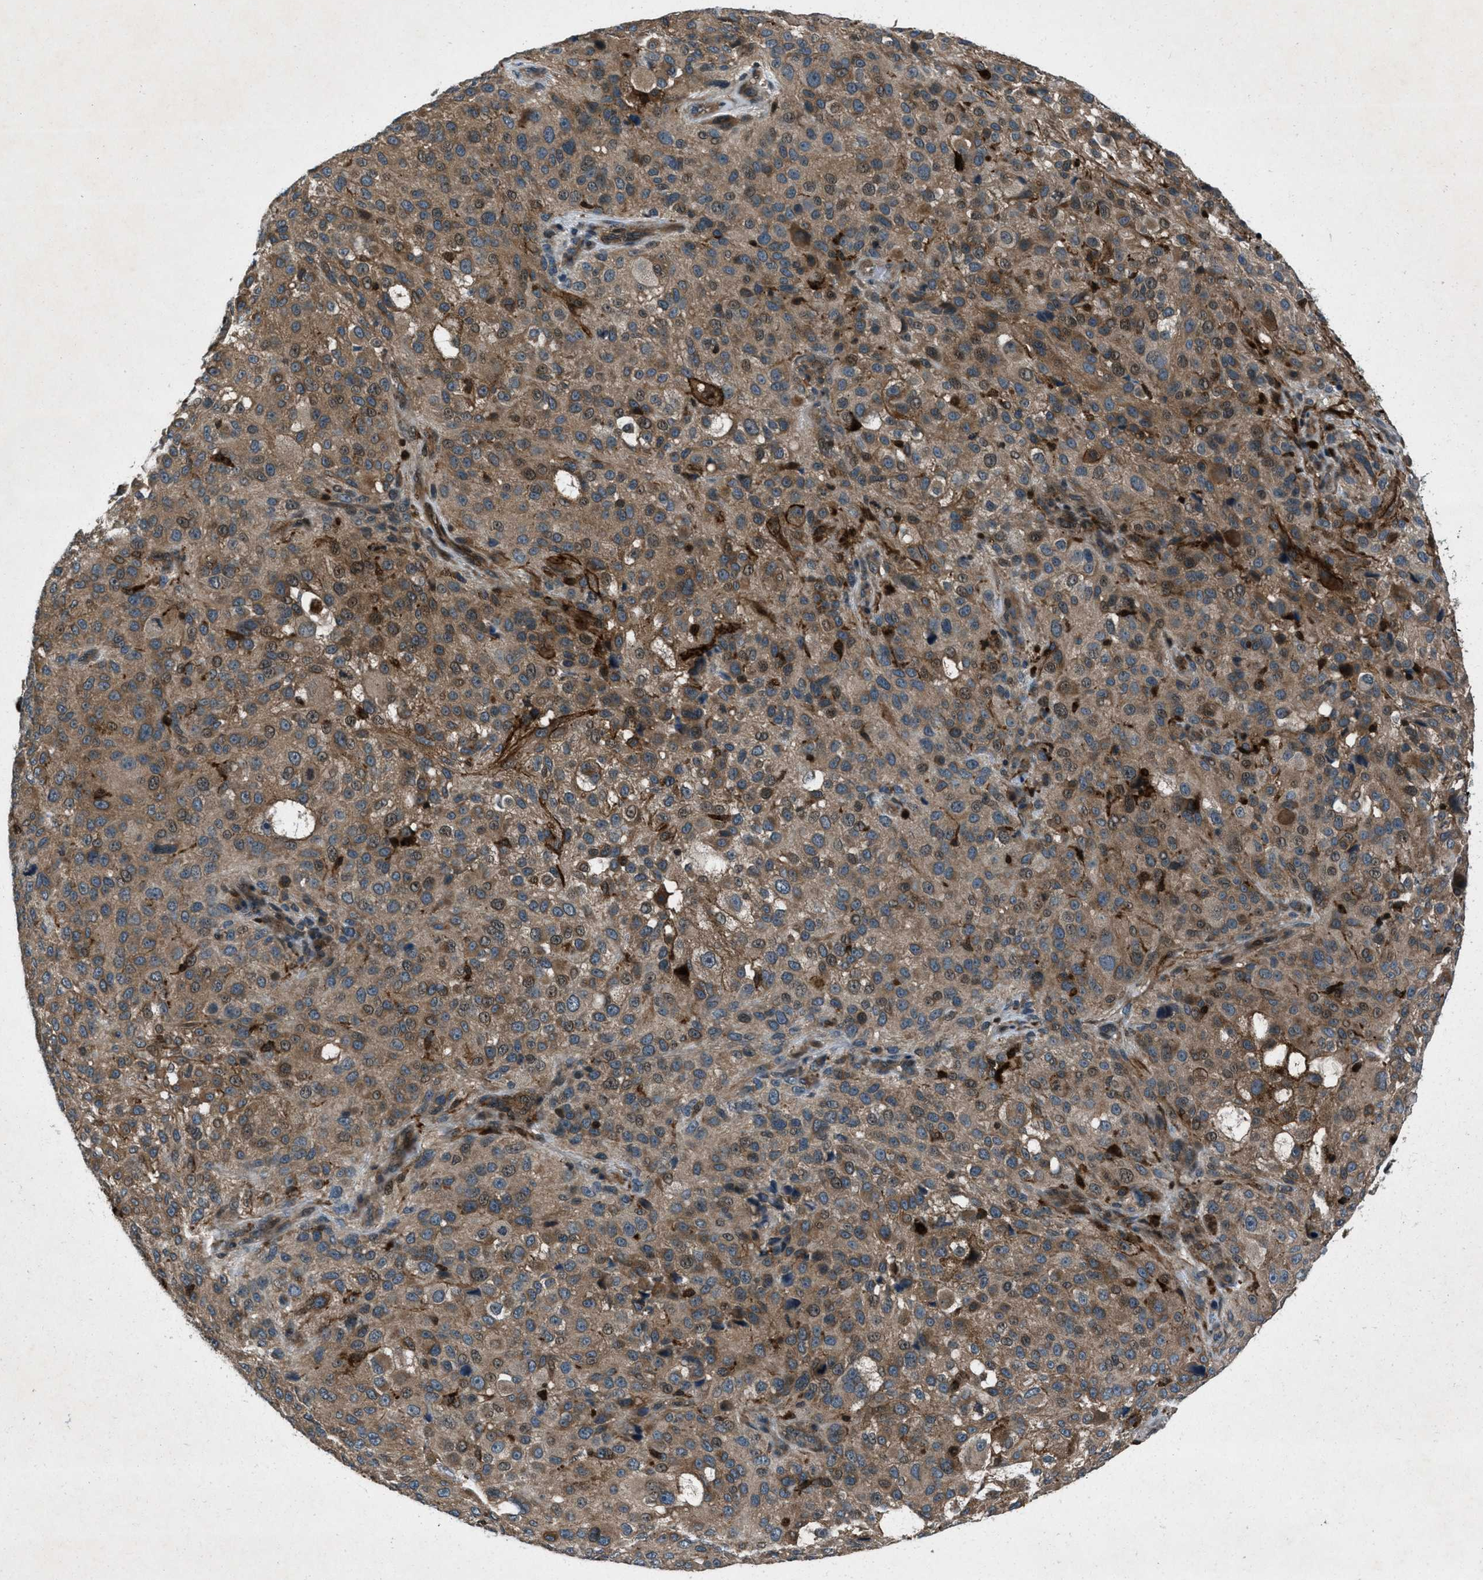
{"staining": {"intensity": "moderate", "quantity": ">75%", "location": "cytoplasmic/membranous"}, "tissue": "melanoma", "cell_type": "Tumor cells", "image_type": "cancer", "snomed": [{"axis": "morphology", "description": "Necrosis, NOS"}, {"axis": "morphology", "description": "Malignant melanoma, NOS"}, {"axis": "topography", "description": "Skin"}], "caption": "An immunohistochemistry micrograph of neoplastic tissue is shown. Protein staining in brown shows moderate cytoplasmic/membranous positivity in malignant melanoma within tumor cells.", "gene": "EPSTI1", "patient": {"sex": "female", "age": 87}}